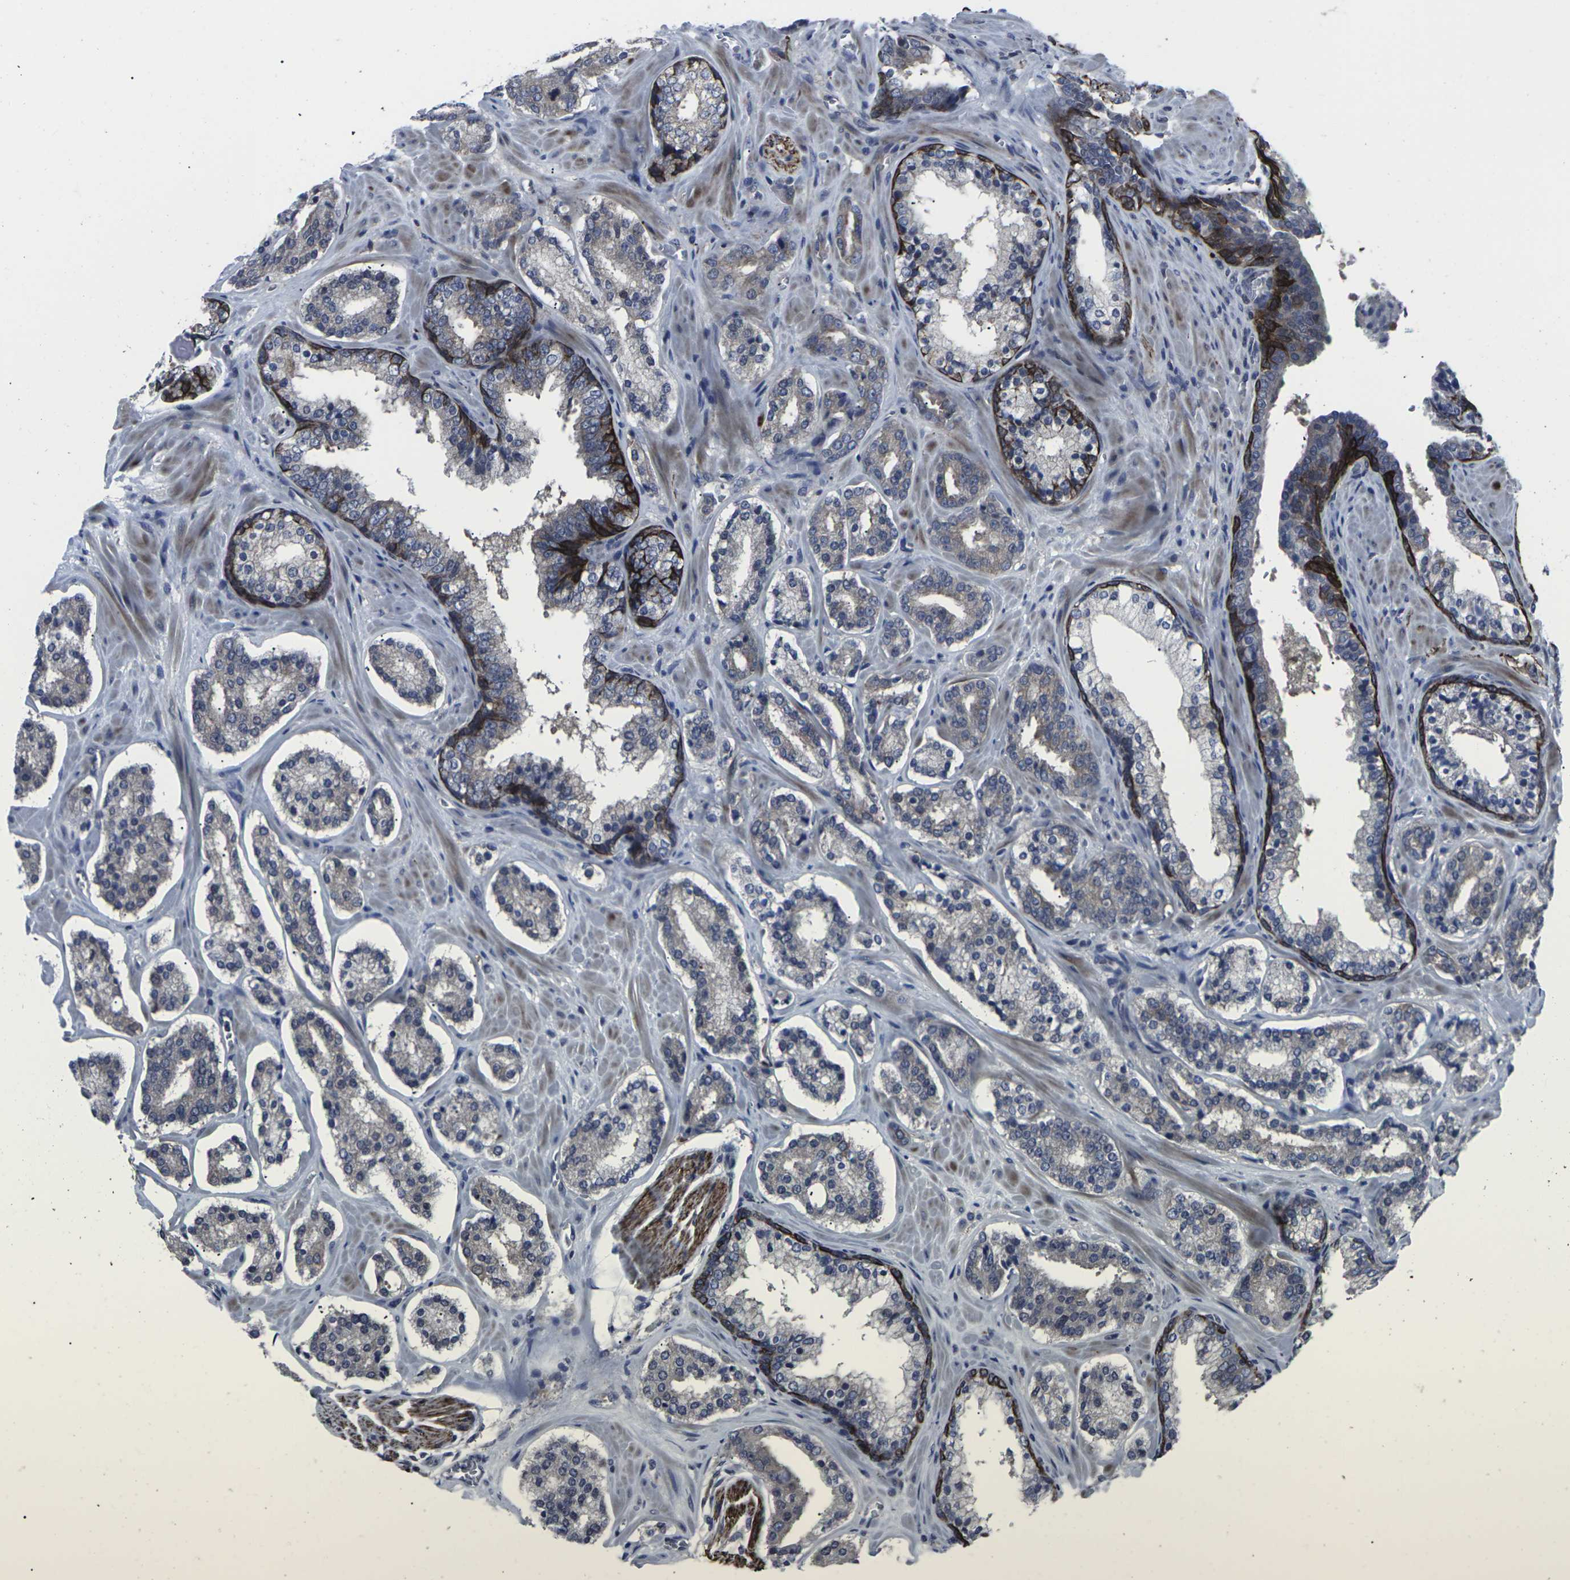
{"staining": {"intensity": "weak", "quantity": ">75%", "location": "cytoplasmic/membranous"}, "tissue": "prostate cancer", "cell_type": "Tumor cells", "image_type": "cancer", "snomed": [{"axis": "morphology", "description": "Adenocarcinoma, High grade"}, {"axis": "topography", "description": "Prostate"}], "caption": "This is a micrograph of IHC staining of prostate cancer, which shows weak expression in the cytoplasmic/membranous of tumor cells.", "gene": "HPRT1", "patient": {"sex": "male", "age": 60}}